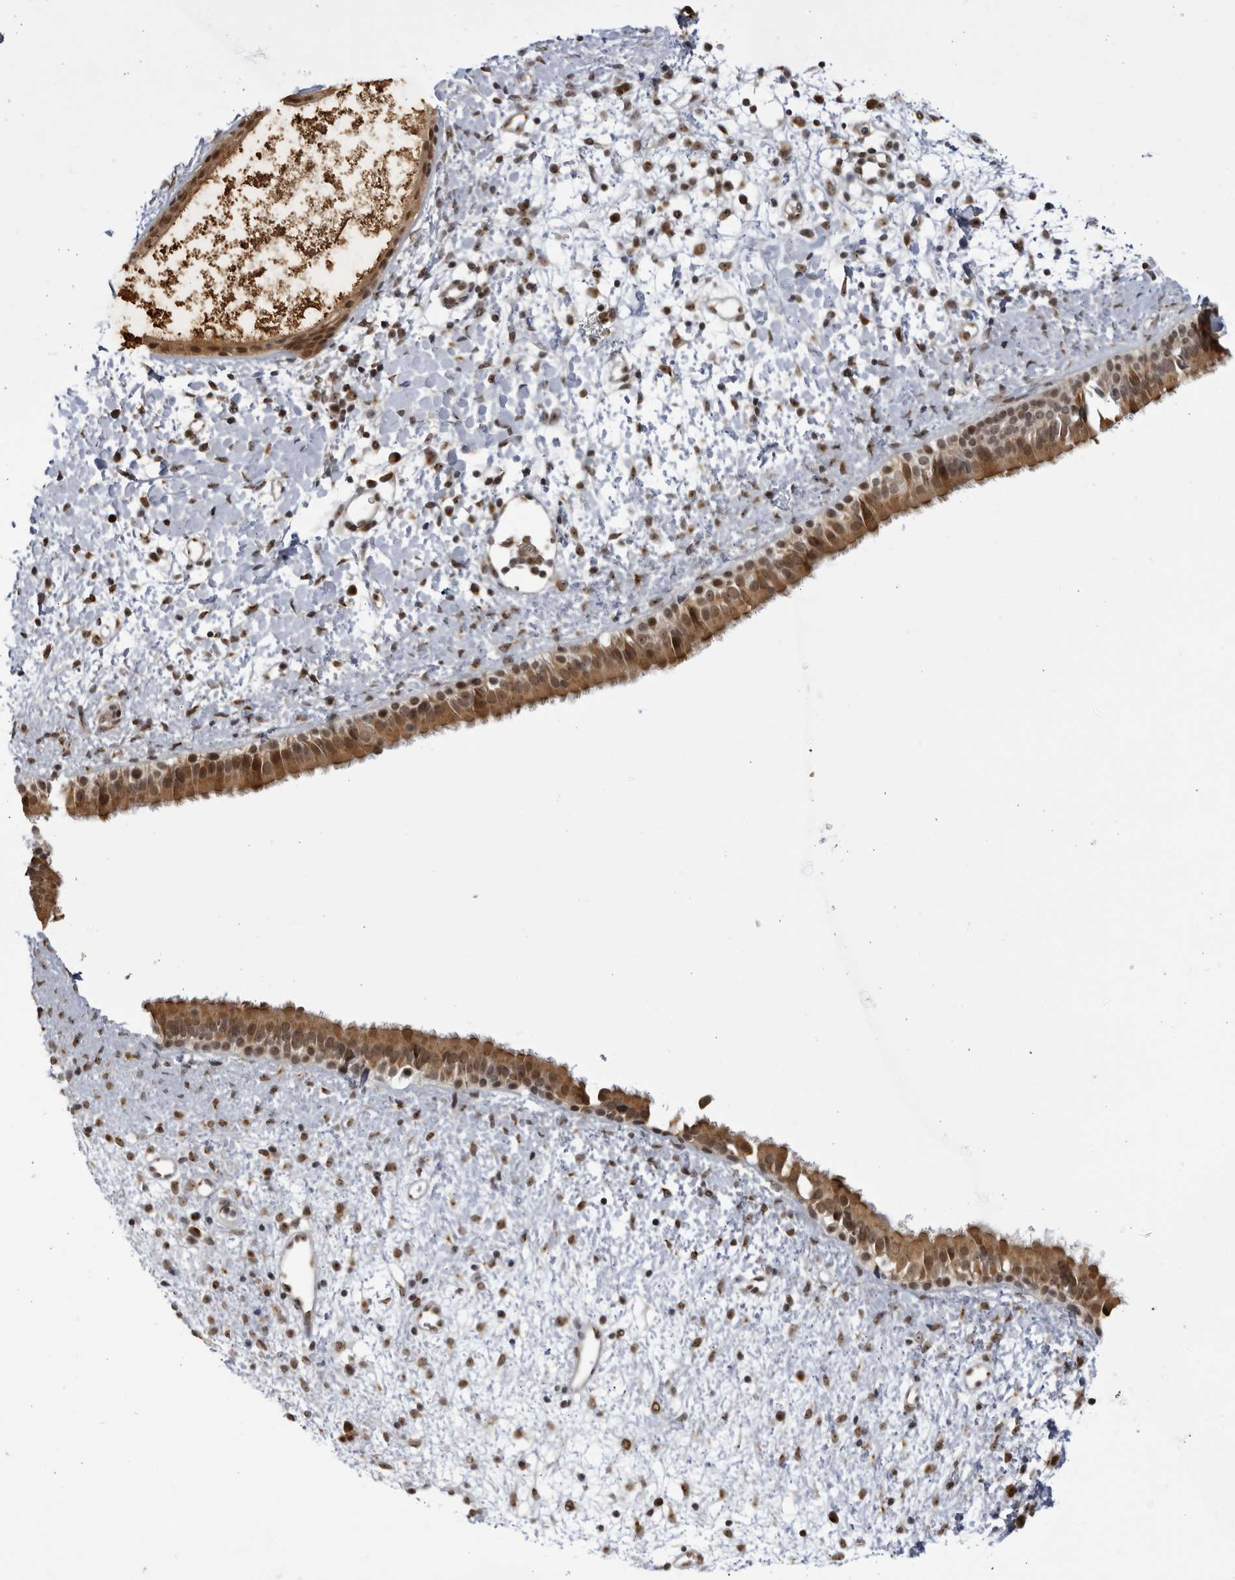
{"staining": {"intensity": "moderate", "quantity": ">75%", "location": "cytoplasmic/membranous,nuclear"}, "tissue": "nasopharynx", "cell_type": "Respiratory epithelial cells", "image_type": "normal", "snomed": [{"axis": "morphology", "description": "Normal tissue, NOS"}, {"axis": "topography", "description": "Nasopharynx"}], "caption": "Immunohistochemistry (IHC) micrograph of unremarkable nasopharynx: nasopharynx stained using immunohistochemistry (IHC) displays medium levels of moderate protein expression localized specifically in the cytoplasmic/membranous,nuclear of respiratory epithelial cells, appearing as a cytoplasmic/membranous,nuclear brown color.", "gene": "RASGEF1C", "patient": {"sex": "male", "age": 22}}